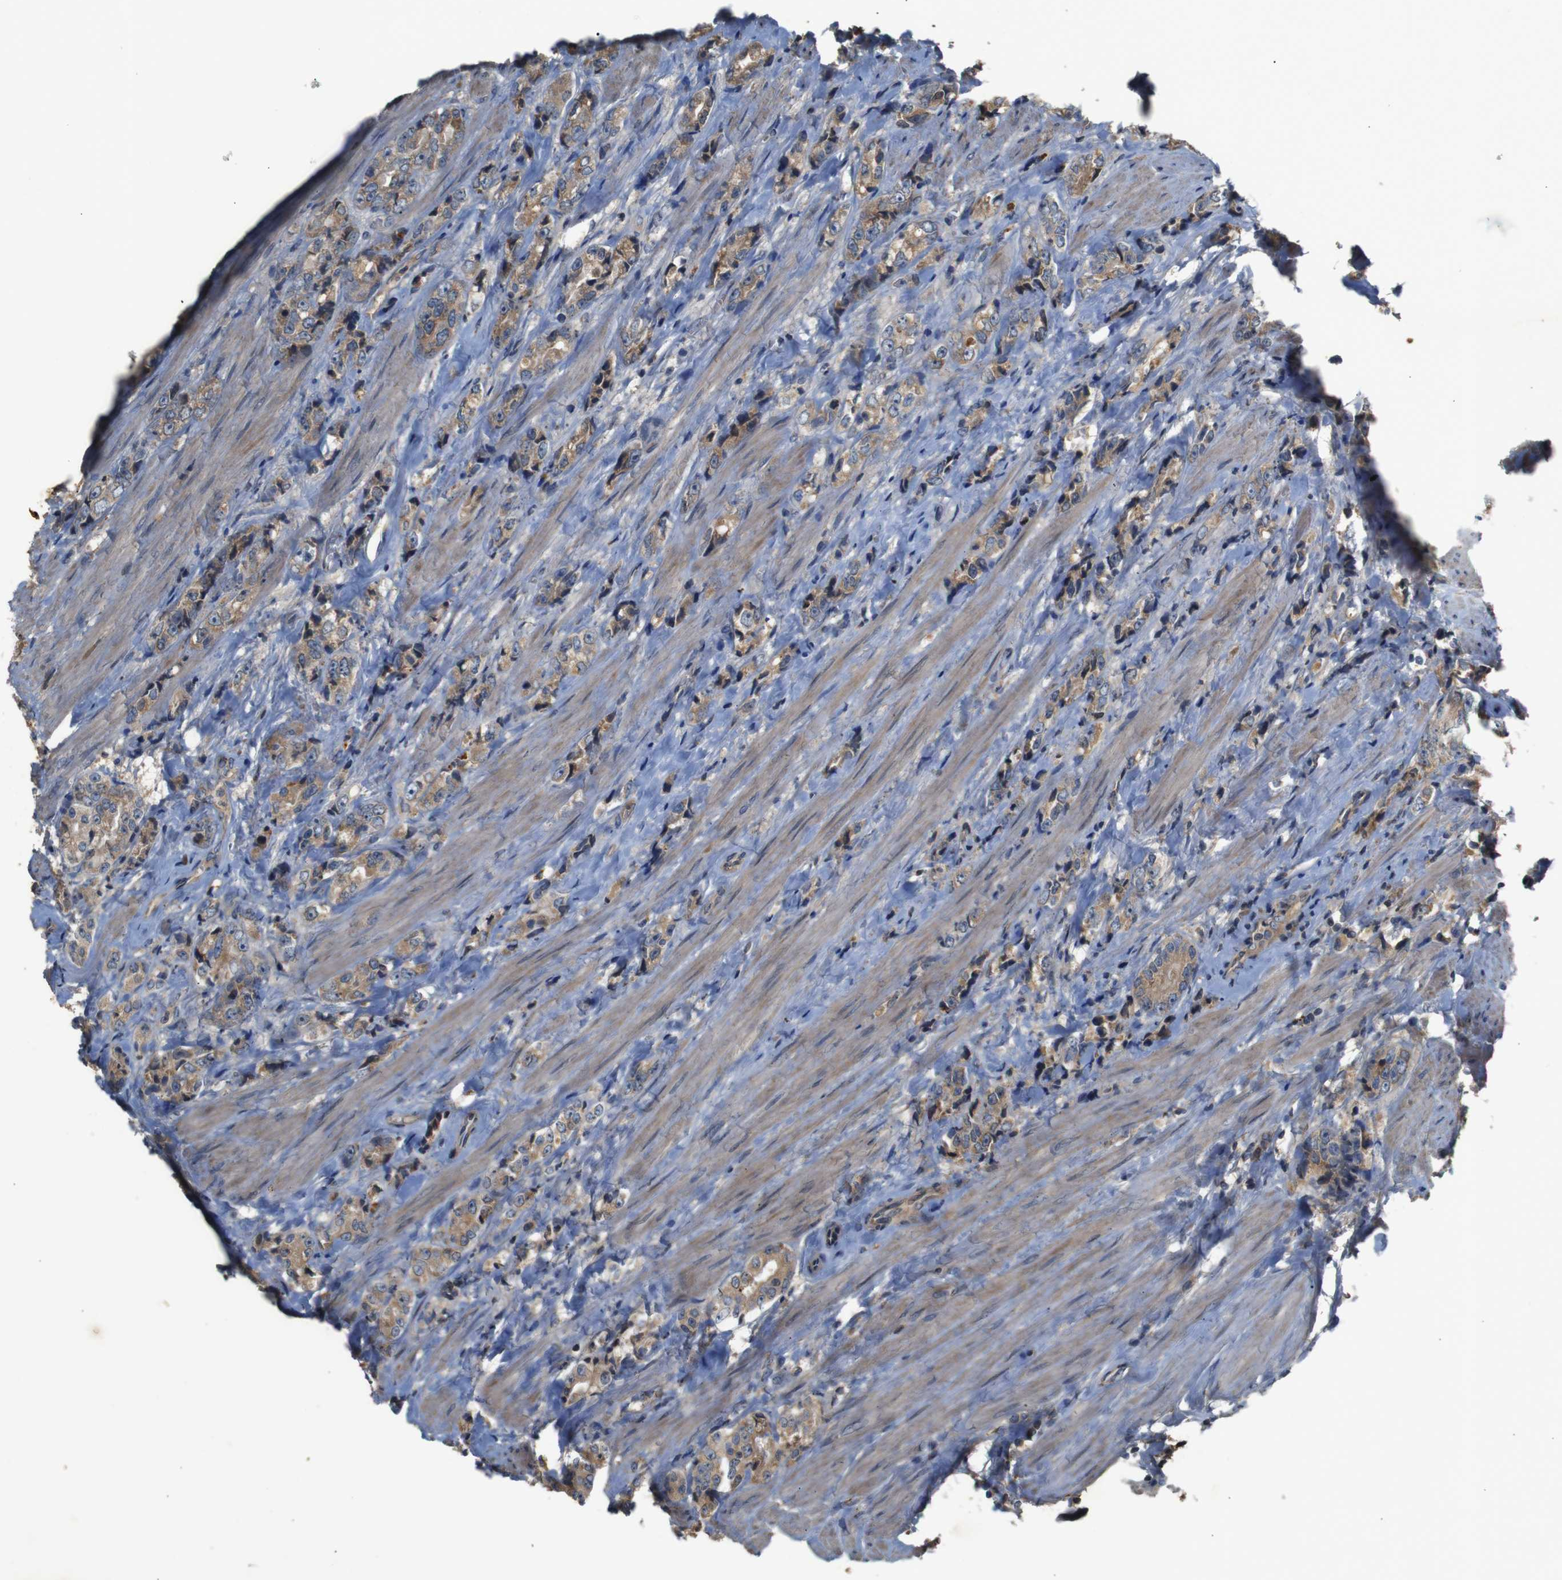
{"staining": {"intensity": "moderate", "quantity": ">75%", "location": "cytoplasmic/membranous"}, "tissue": "prostate cancer", "cell_type": "Tumor cells", "image_type": "cancer", "snomed": [{"axis": "morphology", "description": "Adenocarcinoma, High grade"}, {"axis": "topography", "description": "Prostate"}], "caption": "An immunohistochemistry micrograph of tumor tissue is shown. Protein staining in brown highlights moderate cytoplasmic/membranous positivity in prostate cancer (adenocarcinoma (high-grade)) within tumor cells.", "gene": "PTPN1", "patient": {"sex": "male", "age": 61}}